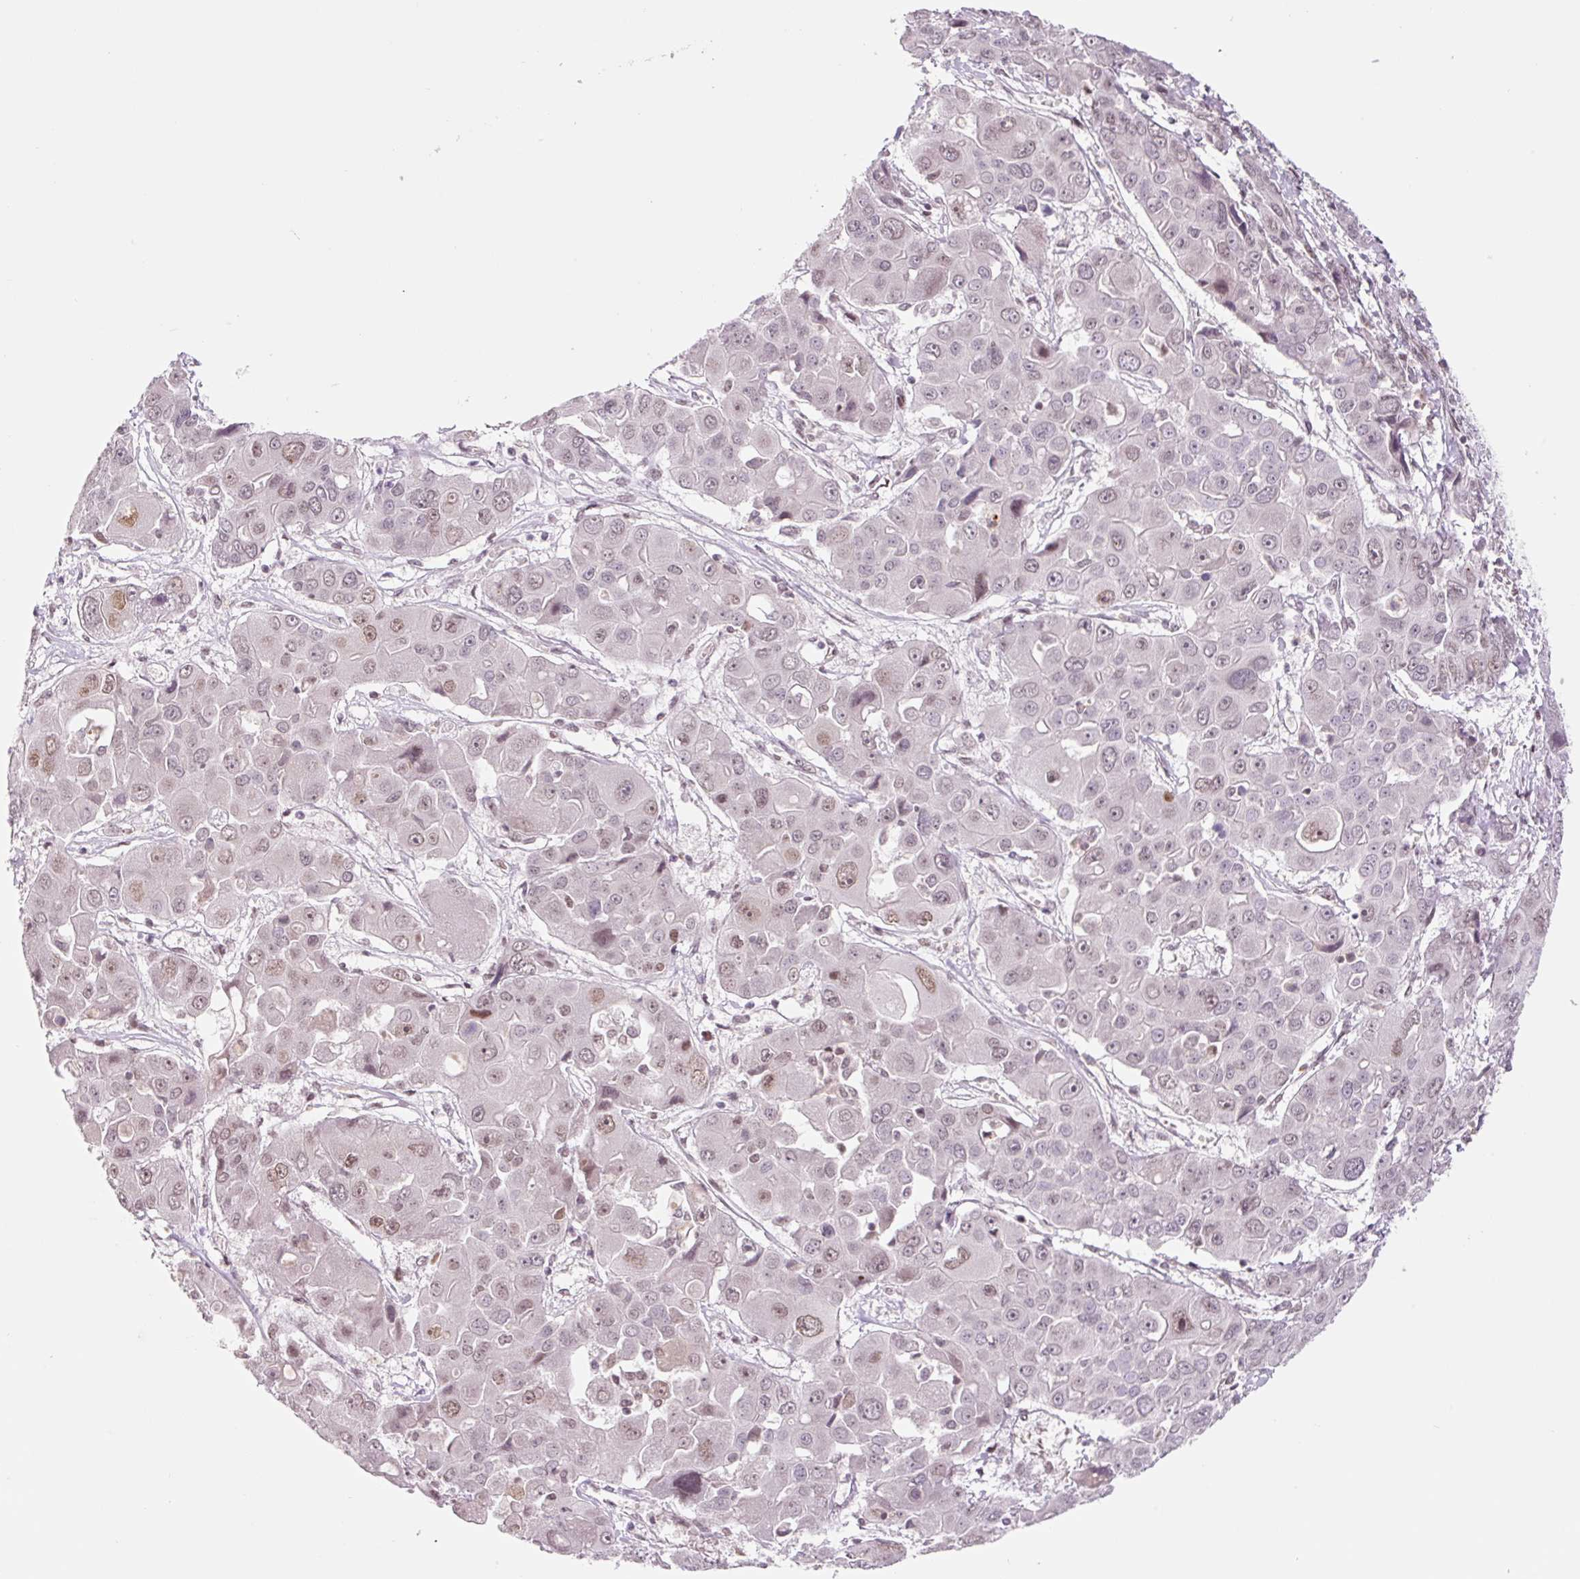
{"staining": {"intensity": "weak", "quantity": "25%-75%", "location": "nuclear"}, "tissue": "liver cancer", "cell_type": "Tumor cells", "image_type": "cancer", "snomed": [{"axis": "morphology", "description": "Cholangiocarcinoma"}, {"axis": "topography", "description": "Liver"}], "caption": "A micrograph of liver cancer (cholangiocarcinoma) stained for a protein exhibits weak nuclear brown staining in tumor cells.", "gene": "CCNL2", "patient": {"sex": "male", "age": 67}}